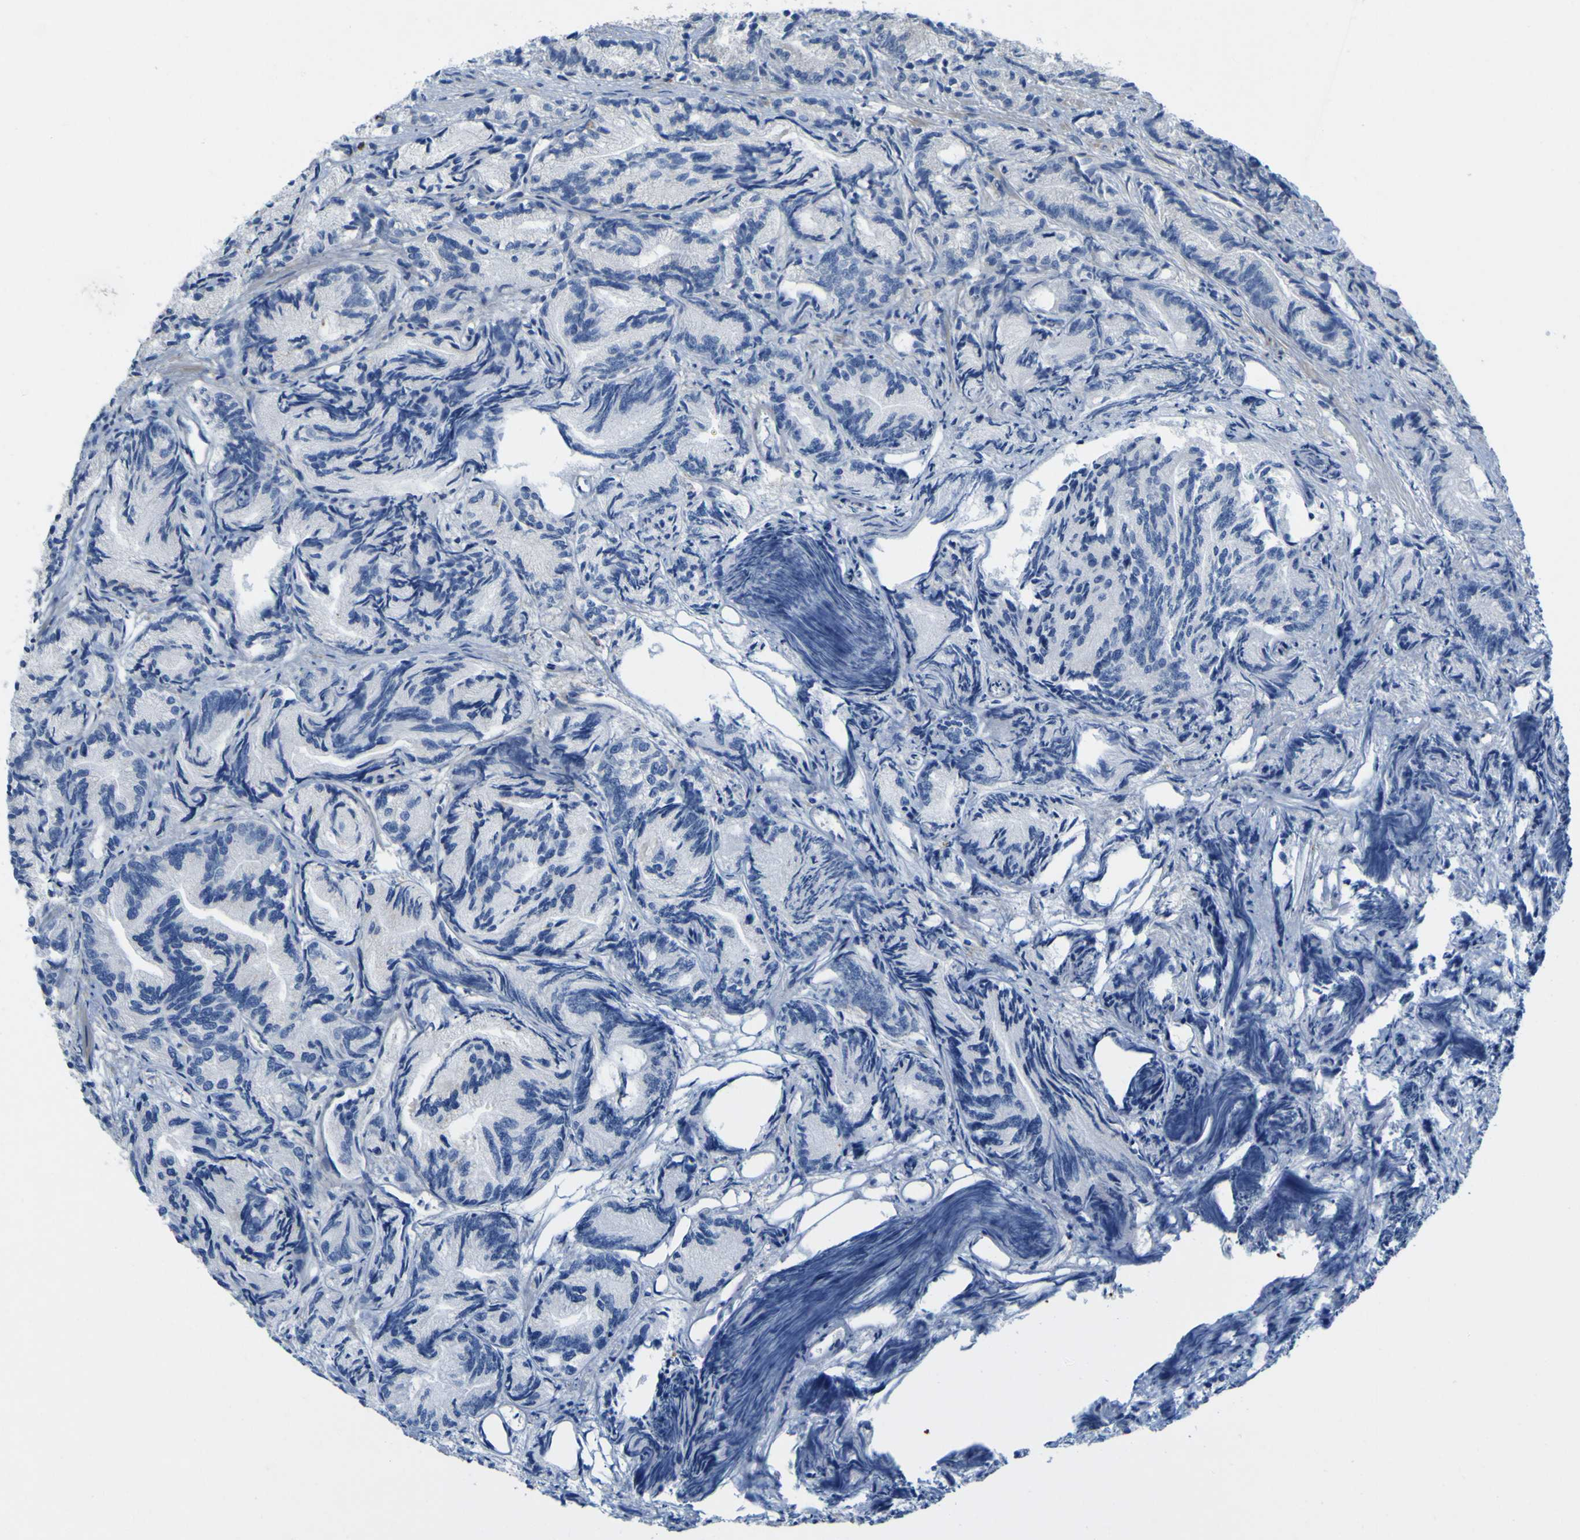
{"staining": {"intensity": "negative", "quantity": "none", "location": "none"}, "tissue": "prostate cancer", "cell_type": "Tumor cells", "image_type": "cancer", "snomed": [{"axis": "morphology", "description": "Adenocarcinoma, Low grade"}, {"axis": "topography", "description": "Prostate"}], "caption": "There is no significant positivity in tumor cells of prostate cancer. (DAB (3,3'-diaminobenzidine) immunohistochemistry with hematoxylin counter stain).", "gene": "MYEOV", "patient": {"sex": "male", "age": 89}}